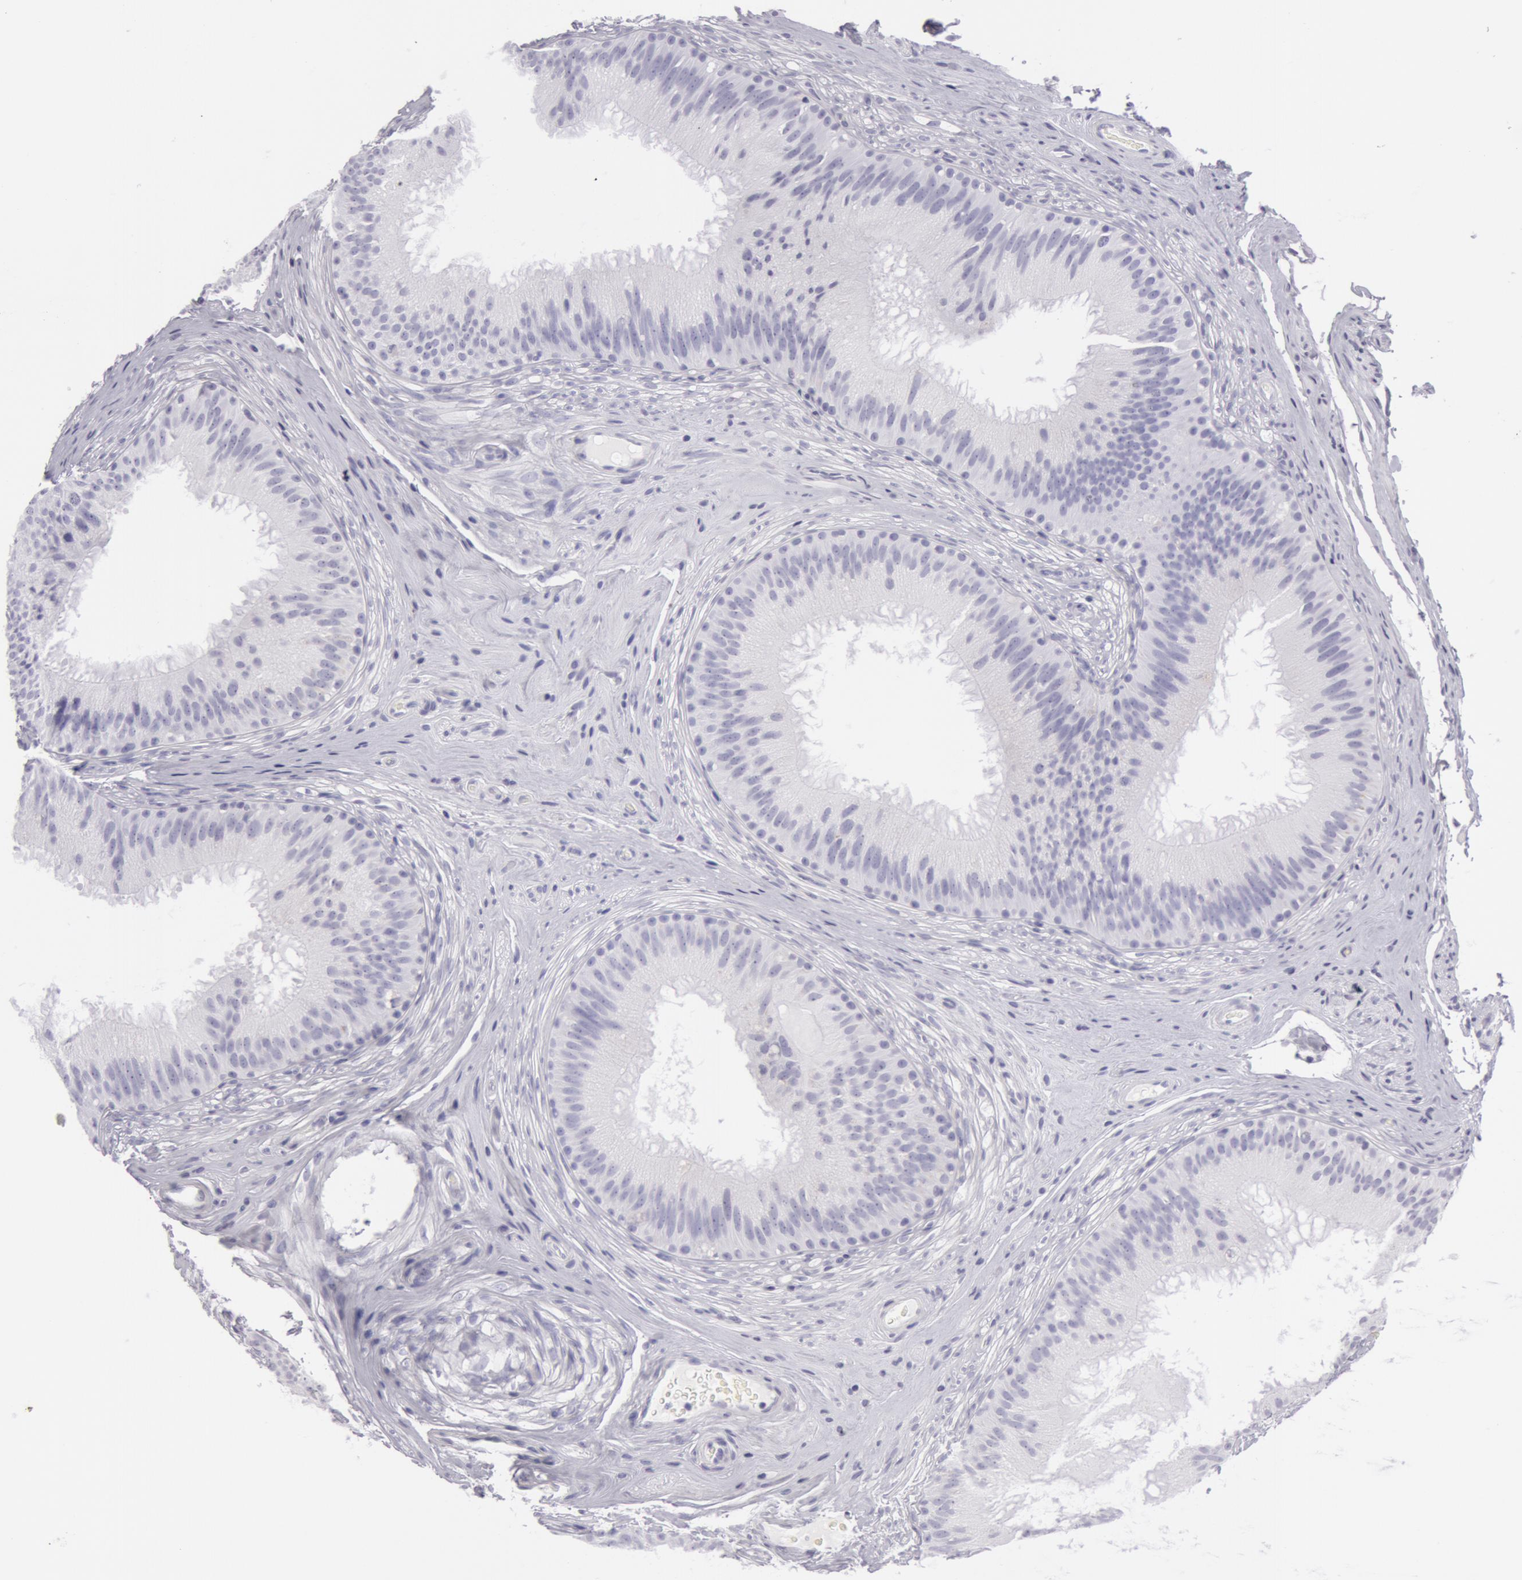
{"staining": {"intensity": "negative", "quantity": "none", "location": "none"}, "tissue": "epididymis", "cell_type": "Glandular cells", "image_type": "normal", "snomed": [{"axis": "morphology", "description": "Normal tissue, NOS"}, {"axis": "topography", "description": "Epididymis"}], "caption": "Immunohistochemical staining of normal human epididymis exhibits no significant staining in glandular cells. (Brightfield microscopy of DAB (3,3'-diaminobenzidine) IHC at high magnification).", "gene": "AMACR", "patient": {"sex": "male", "age": 32}}